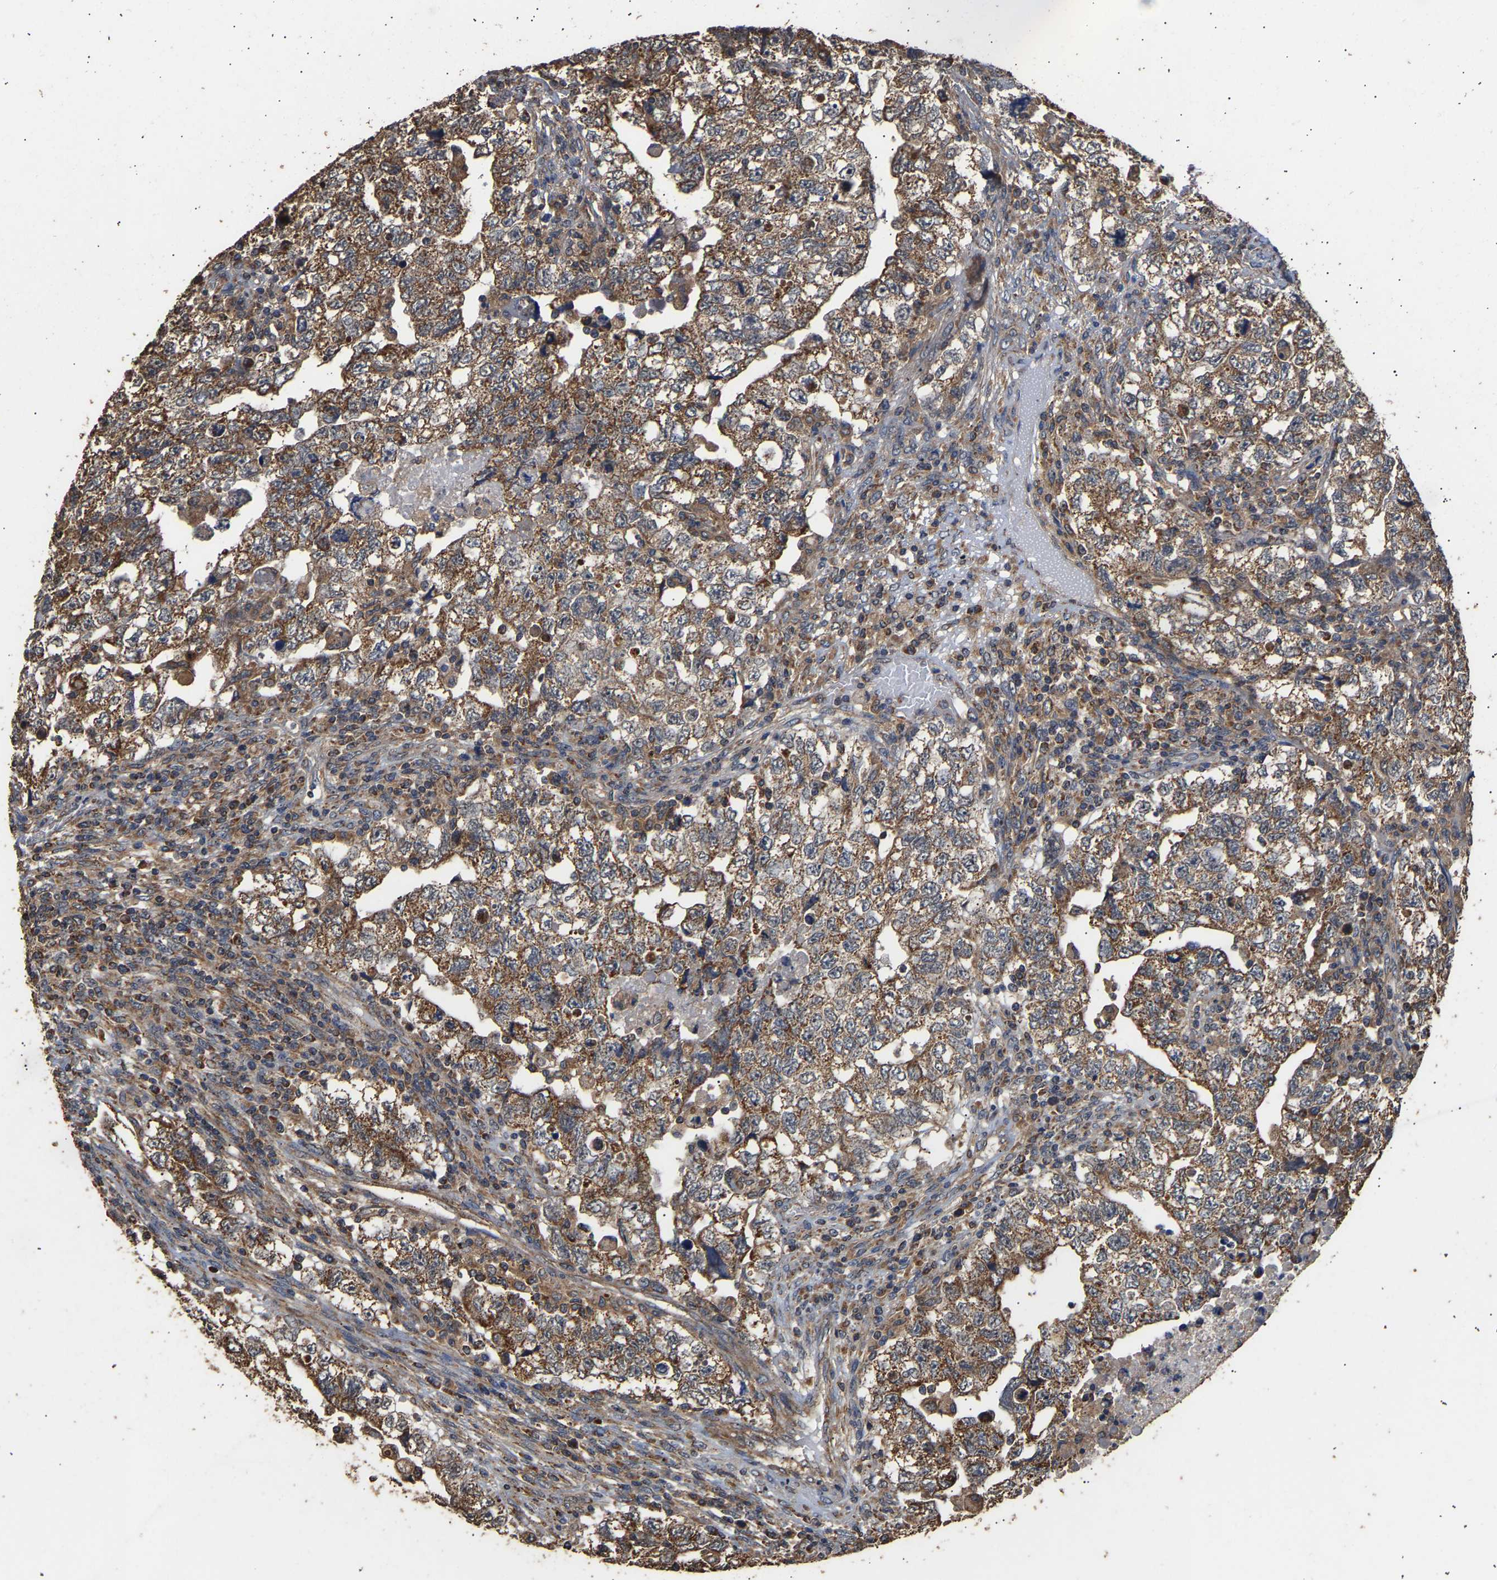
{"staining": {"intensity": "moderate", "quantity": ">75%", "location": "cytoplasmic/membranous"}, "tissue": "testis cancer", "cell_type": "Tumor cells", "image_type": "cancer", "snomed": [{"axis": "morphology", "description": "Carcinoma, Embryonal, NOS"}, {"axis": "topography", "description": "Testis"}], "caption": "A photomicrograph showing moderate cytoplasmic/membranous expression in about >75% of tumor cells in testis cancer, as visualized by brown immunohistochemical staining.", "gene": "ZNF26", "patient": {"sex": "male", "age": 36}}